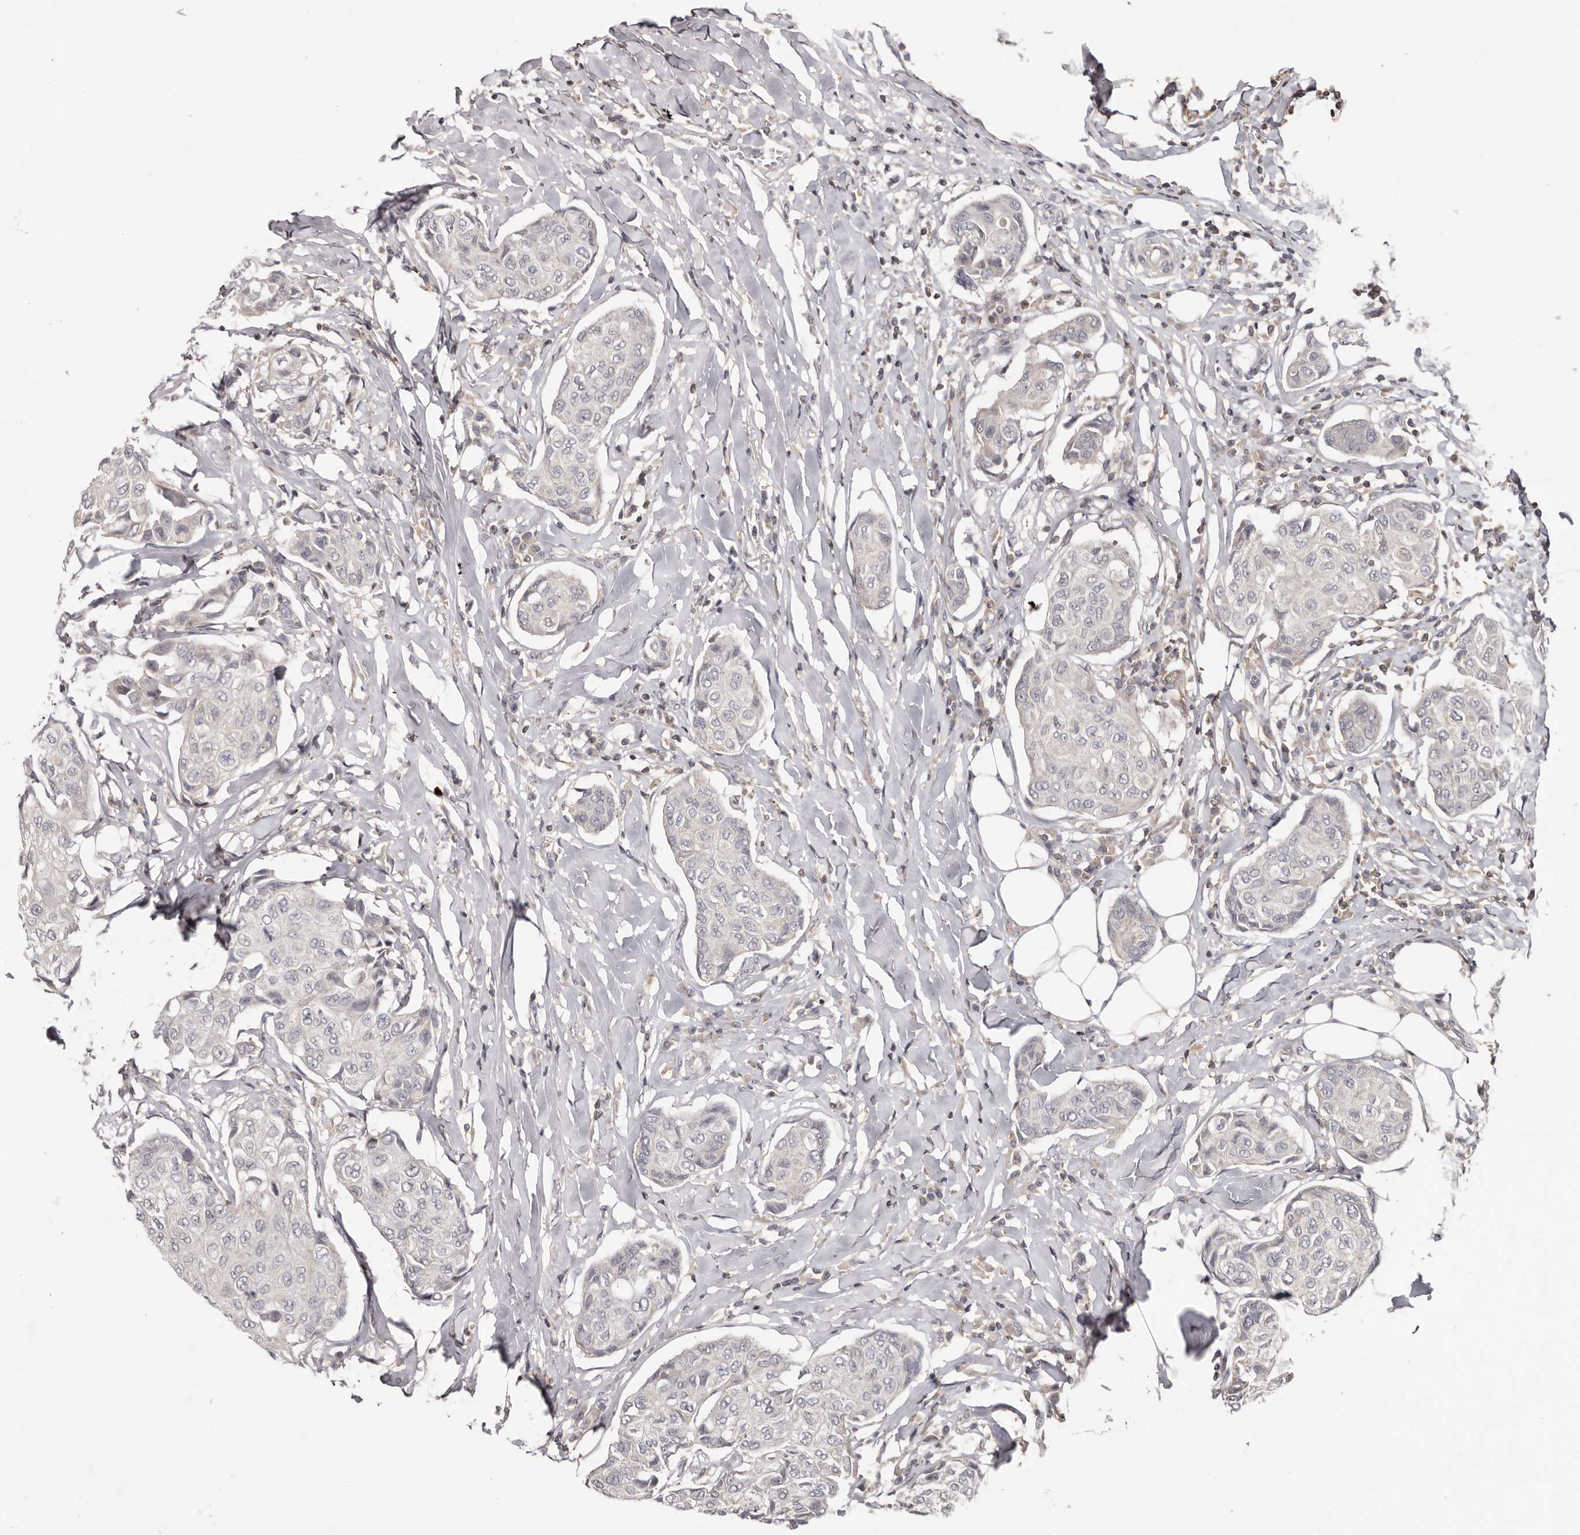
{"staining": {"intensity": "negative", "quantity": "none", "location": "none"}, "tissue": "breast cancer", "cell_type": "Tumor cells", "image_type": "cancer", "snomed": [{"axis": "morphology", "description": "Duct carcinoma"}, {"axis": "topography", "description": "Breast"}], "caption": "Tumor cells are negative for brown protein staining in breast invasive ductal carcinoma.", "gene": "ANKRD44", "patient": {"sex": "female", "age": 80}}